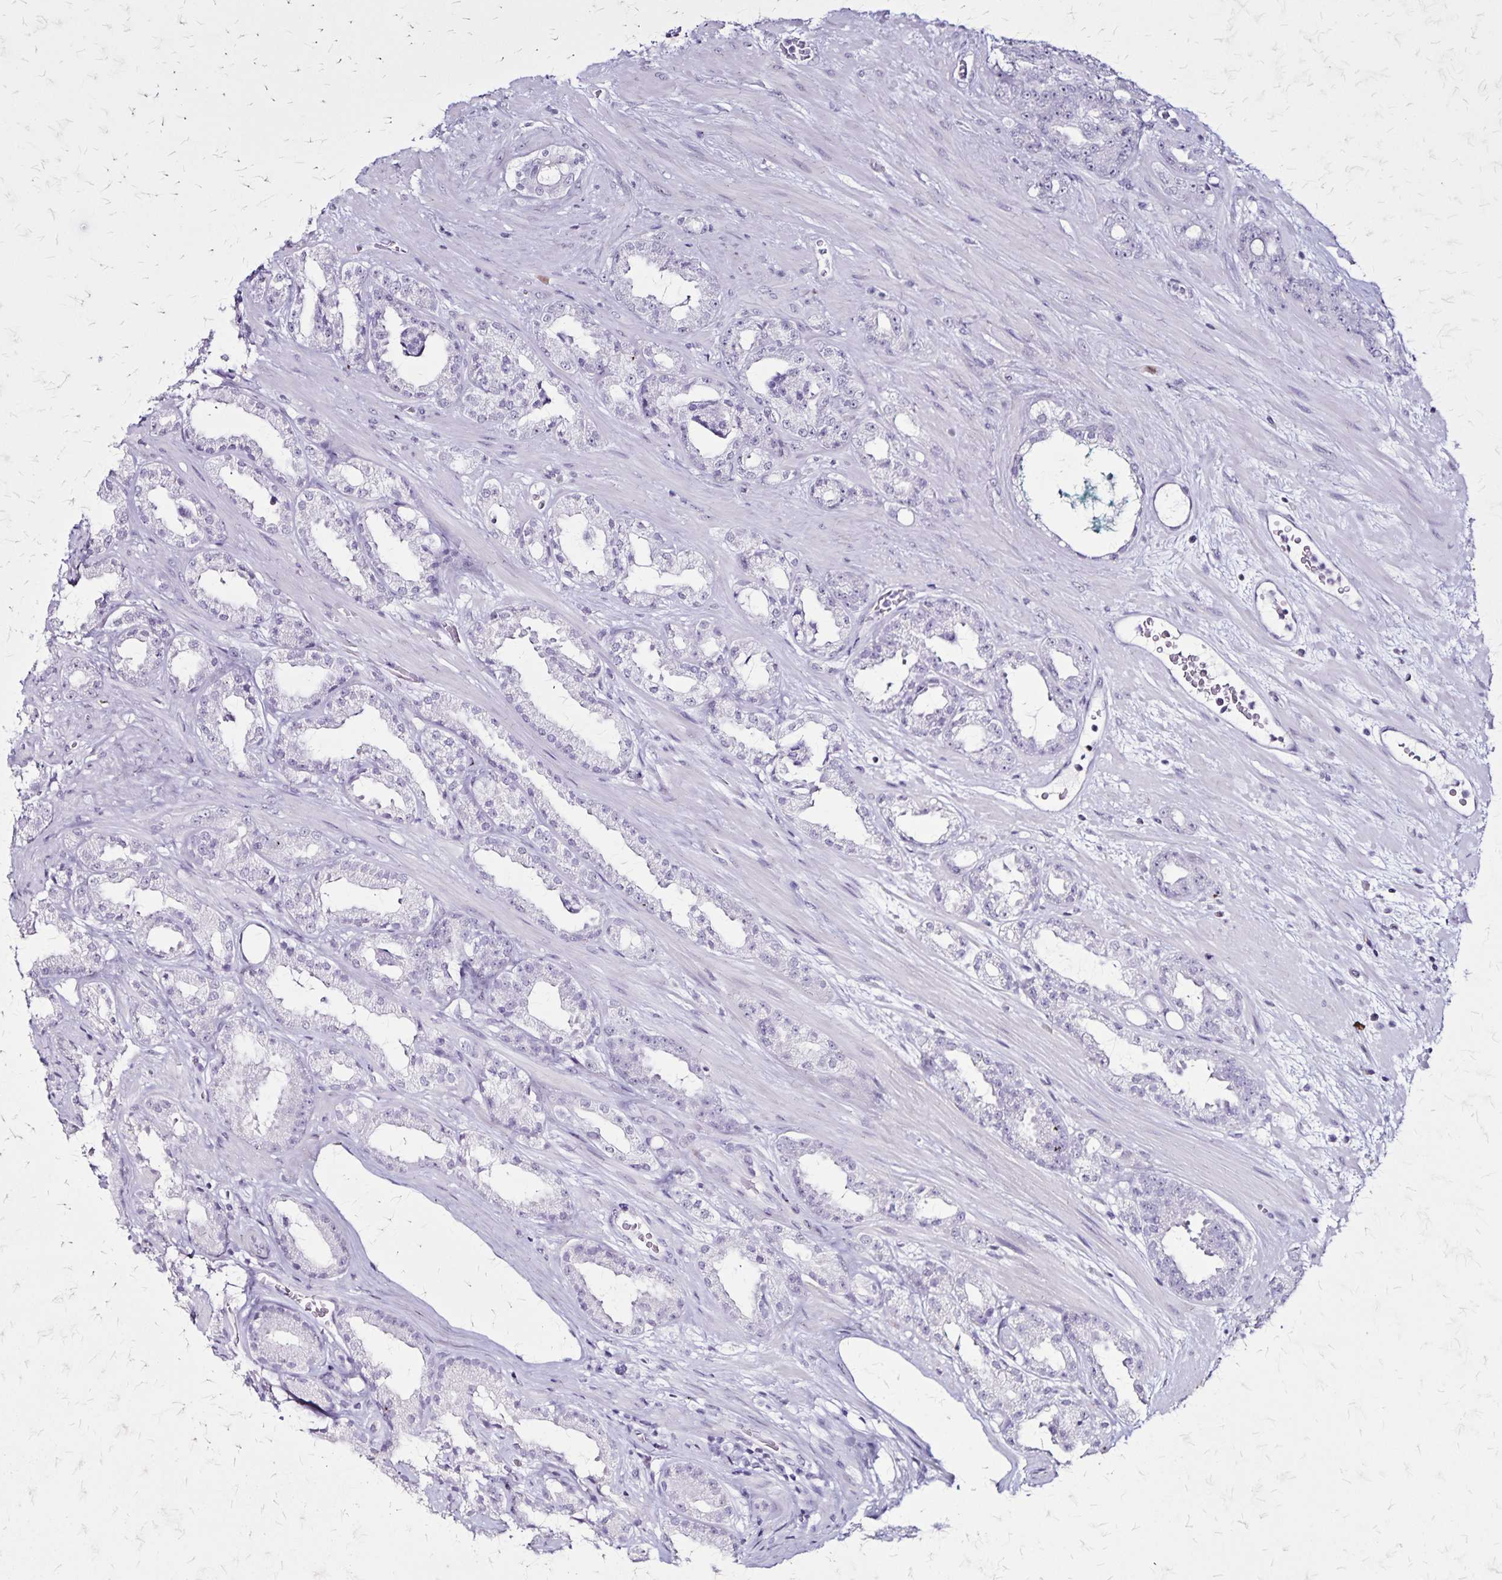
{"staining": {"intensity": "negative", "quantity": "none", "location": "none"}, "tissue": "prostate cancer", "cell_type": "Tumor cells", "image_type": "cancer", "snomed": [{"axis": "morphology", "description": "Adenocarcinoma, Low grade"}, {"axis": "topography", "description": "Prostate"}], "caption": "Image shows no significant protein staining in tumor cells of prostate cancer.", "gene": "KRT2", "patient": {"sex": "male", "age": 61}}